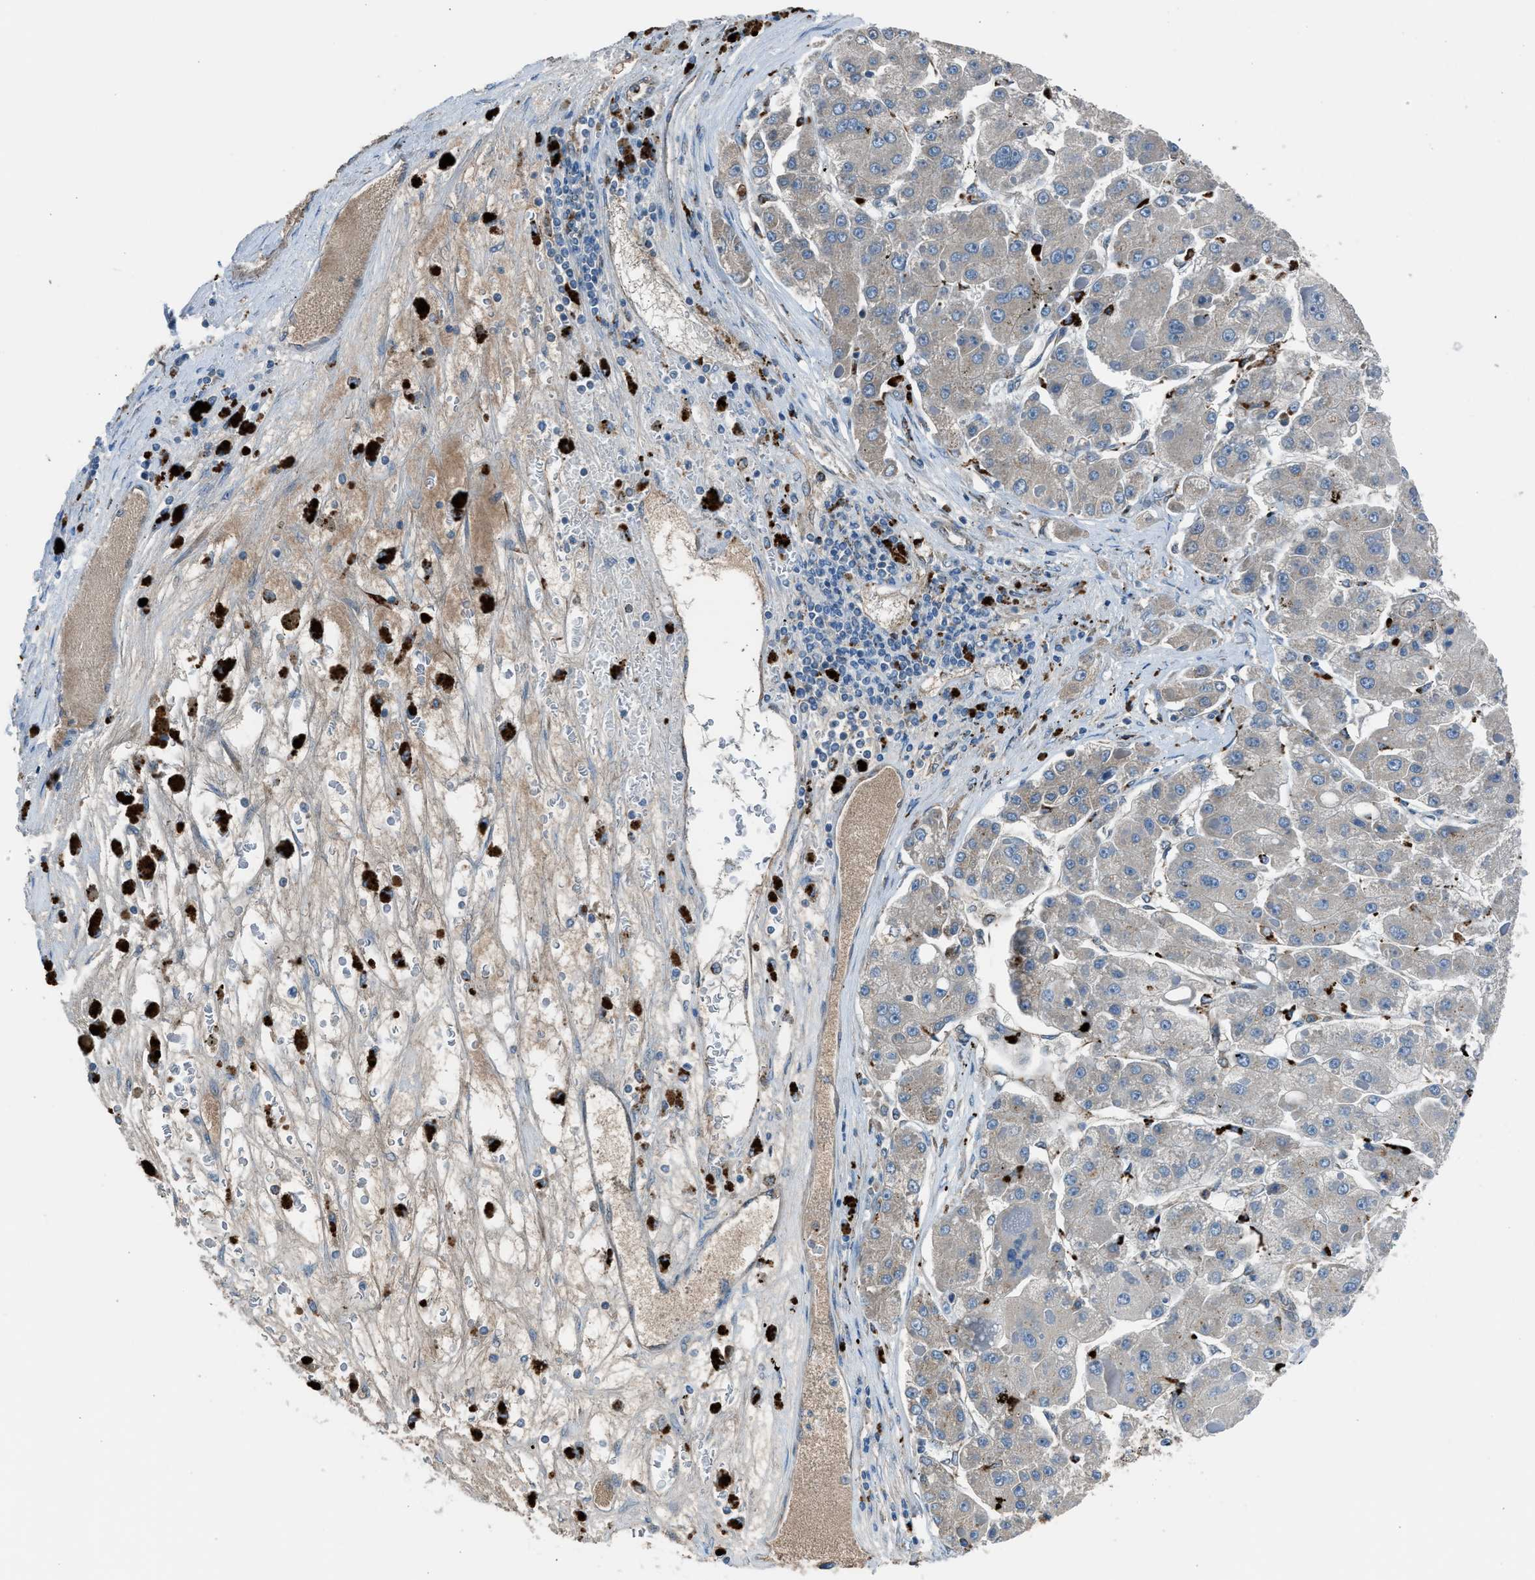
{"staining": {"intensity": "strong", "quantity": "<25%", "location": "cytoplasmic/membranous"}, "tissue": "liver cancer", "cell_type": "Tumor cells", "image_type": "cancer", "snomed": [{"axis": "morphology", "description": "Carcinoma, Hepatocellular, NOS"}, {"axis": "topography", "description": "Liver"}], "caption": "IHC of liver hepatocellular carcinoma reveals medium levels of strong cytoplasmic/membranous staining in approximately <25% of tumor cells. (DAB (3,3'-diaminobenzidine) IHC, brown staining for protein, blue staining for nuclei).", "gene": "LMBR1", "patient": {"sex": "female", "age": 73}}